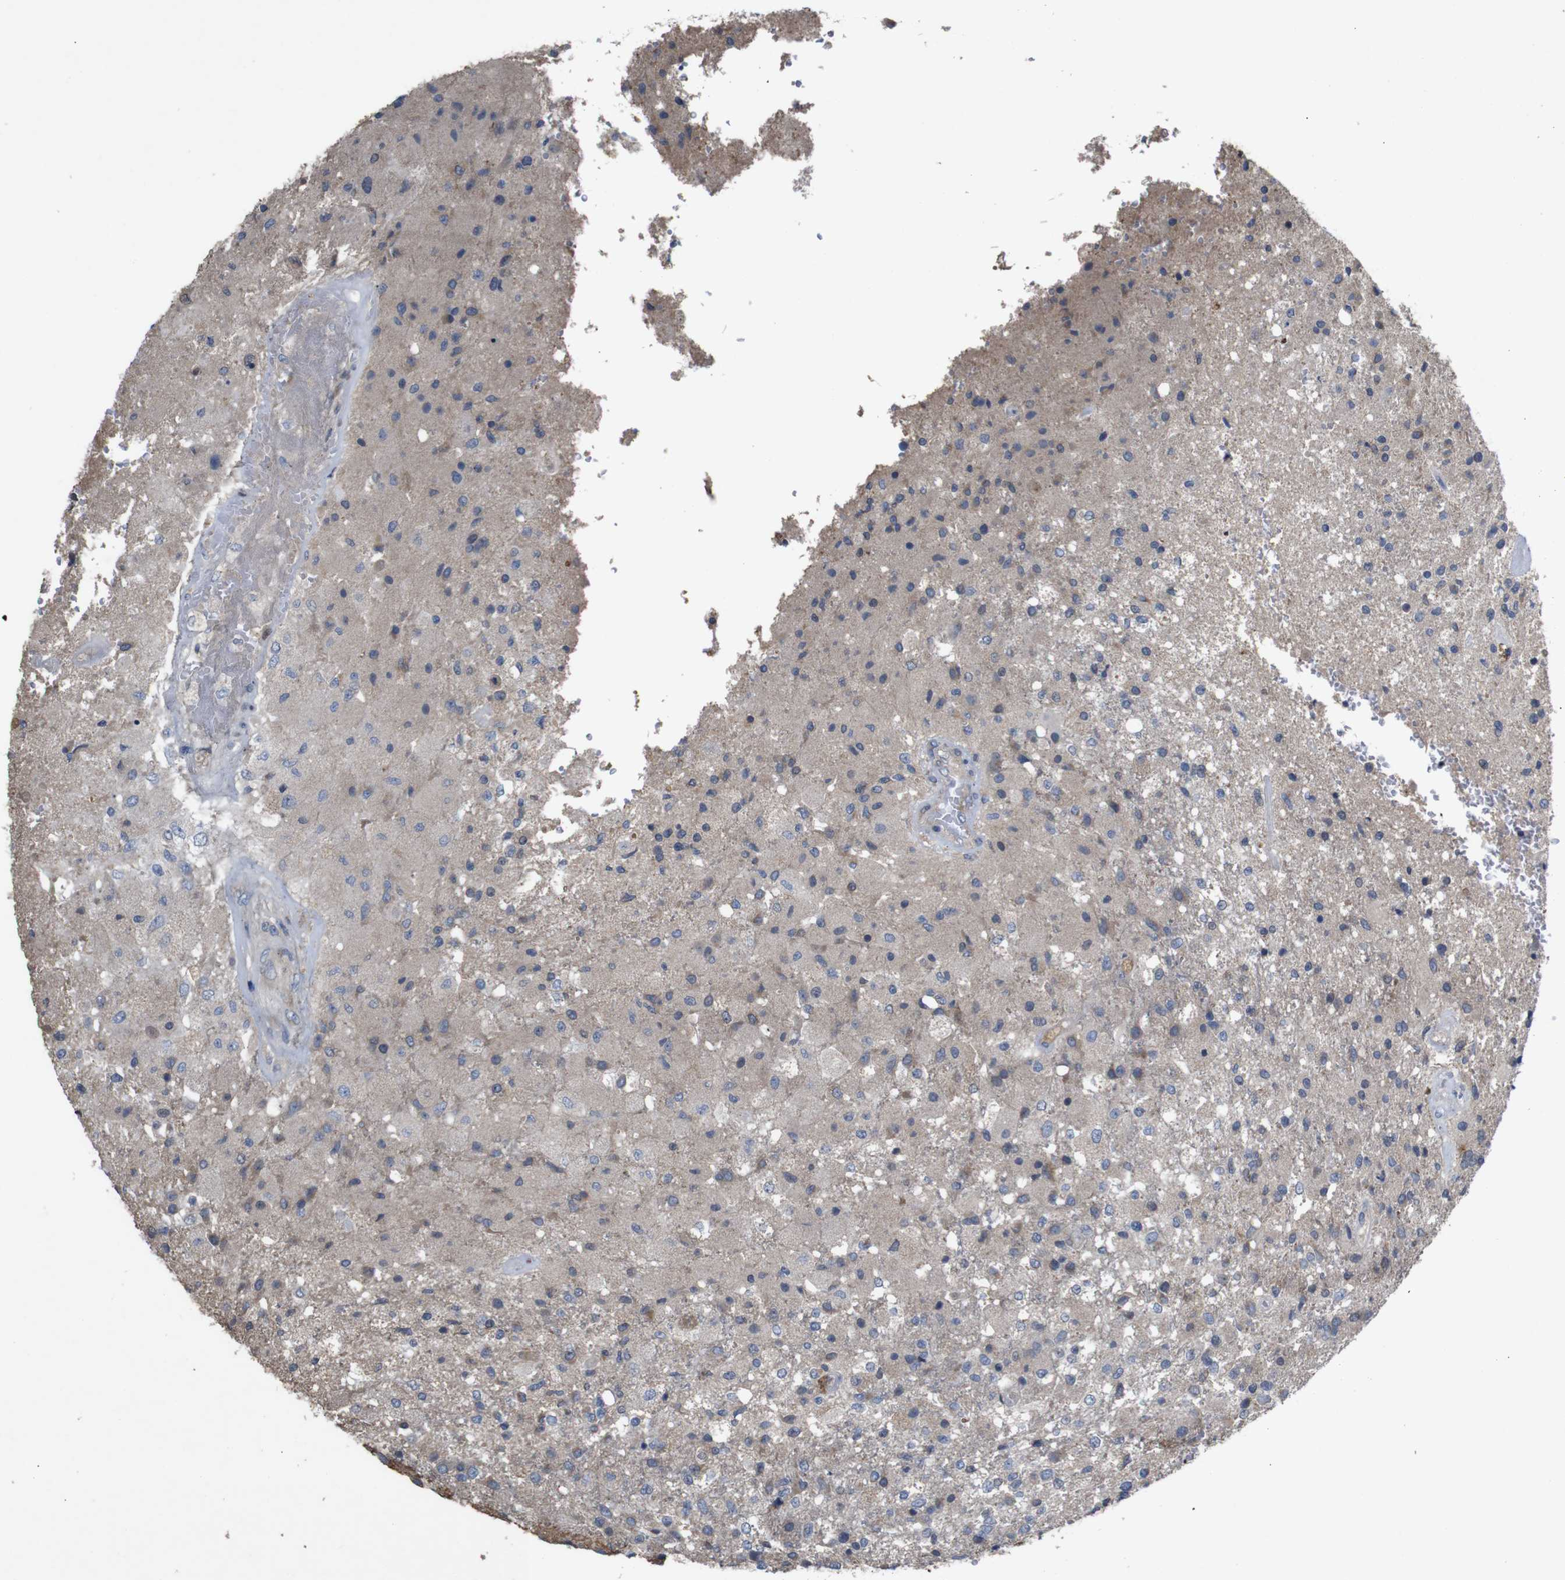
{"staining": {"intensity": "weak", "quantity": "<25%", "location": "cytoplasmic/membranous"}, "tissue": "glioma", "cell_type": "Tumor cells", "image_type": "cancer", "snomed": [{"axis": "morphology", "description": "Normal tissue, NOS"}, {"axis": "morphology", "description": "Glioma, malignant, High grade"}, {"axis": "topography", "description": "Cerebral cortex"}], "caption": "A high-resolution photomicrograph shows IHC staining of malignant glioma (high-grade), which demonstrates no significant expression in tumor cells.", "gene": "PTPN1", "patient": {"sex": "male", "age": 77}}